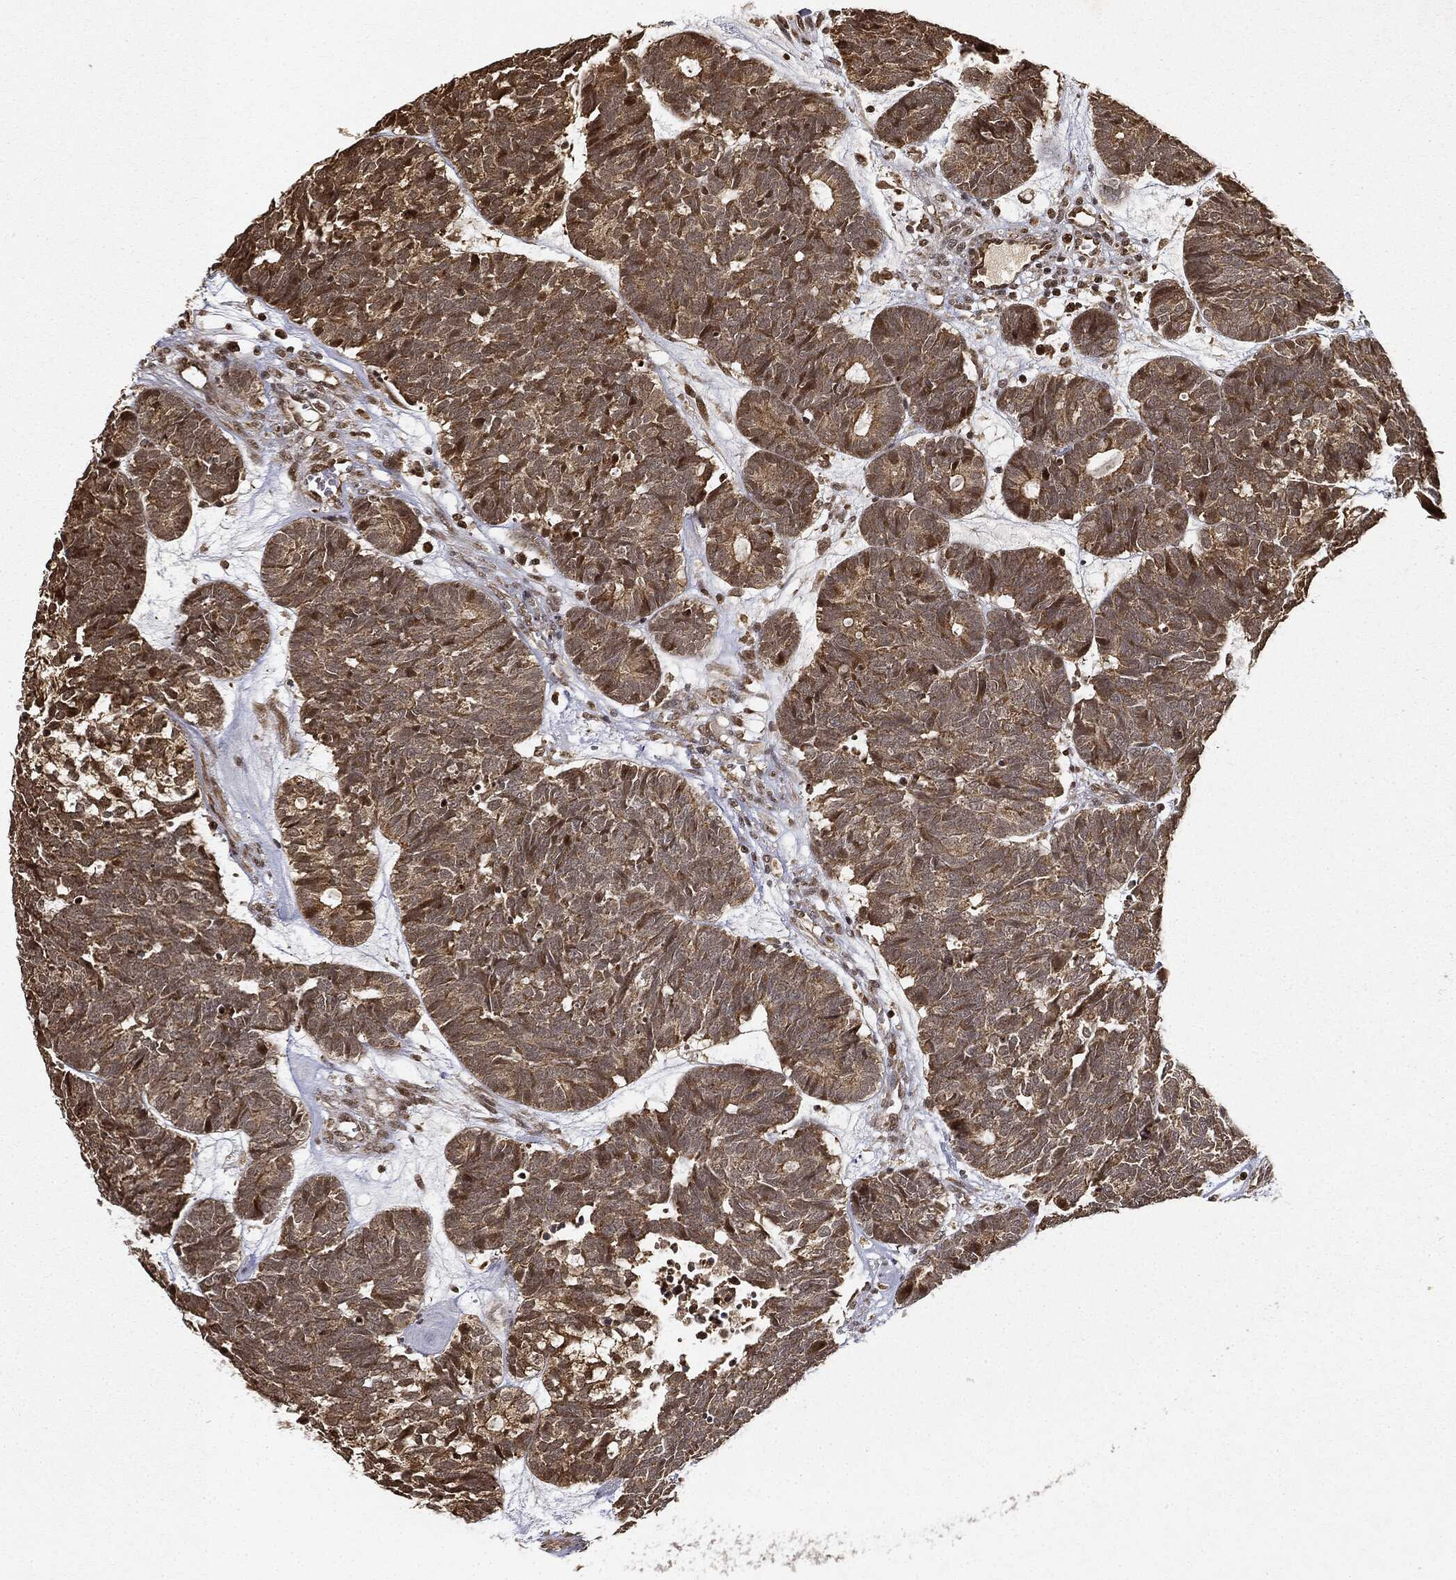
{"staining": {"intensity": "moderate", "quantity": ">75%", "location": "cytoplasmic/membranous,nuclear"}, "tissue": "head and neck cancer", "cell_type": "Tumor cells", "image_type": "cancer", "snomed": [{"axis": "morphology", "description": "Adenocarcinoma, NOS"}, {"axis": "topography", "description": "Head-Neck"}], "caption": "This is a photomicrograph of immunohistochemistry (IHC) staining of head and neck cancer, which shows moderate staining in the cytoplasmic/membranous and nuclear of tumor cells.", "gene": "ZNHIT6", "patient": {"sex": "female", "age": 81}}